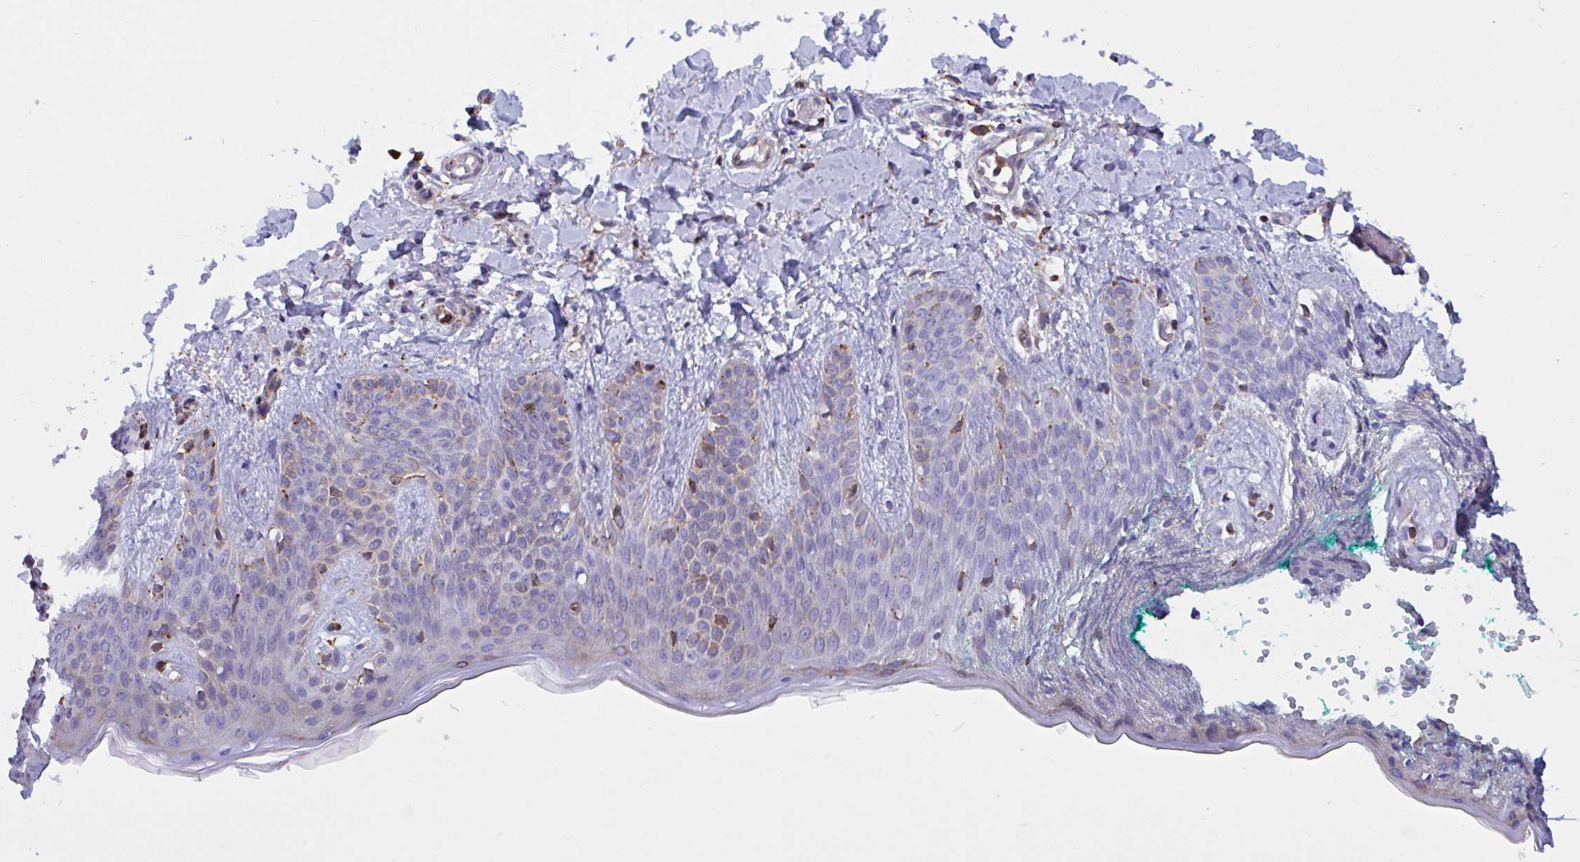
{"staining": {"intensity": "moderate", "quantity": "25%-75%", "location": "cytoplasmic/membranous"}, "tissue": "skin", "cell_type": "Fibroblasts", "image_type": "normal", "snomed": [{"axis": "morphology", "description": "Normal tissue, NOS"}, {"axis": "topography", "description": "Skin"}], "caption": "Fibroblasts demonstrate moderate cytoplasmic/membranous expression in about 25%-75% of cells in benign skin.", "gene": "PEAK3", "patient": {"sex": "male", "age": 16}}